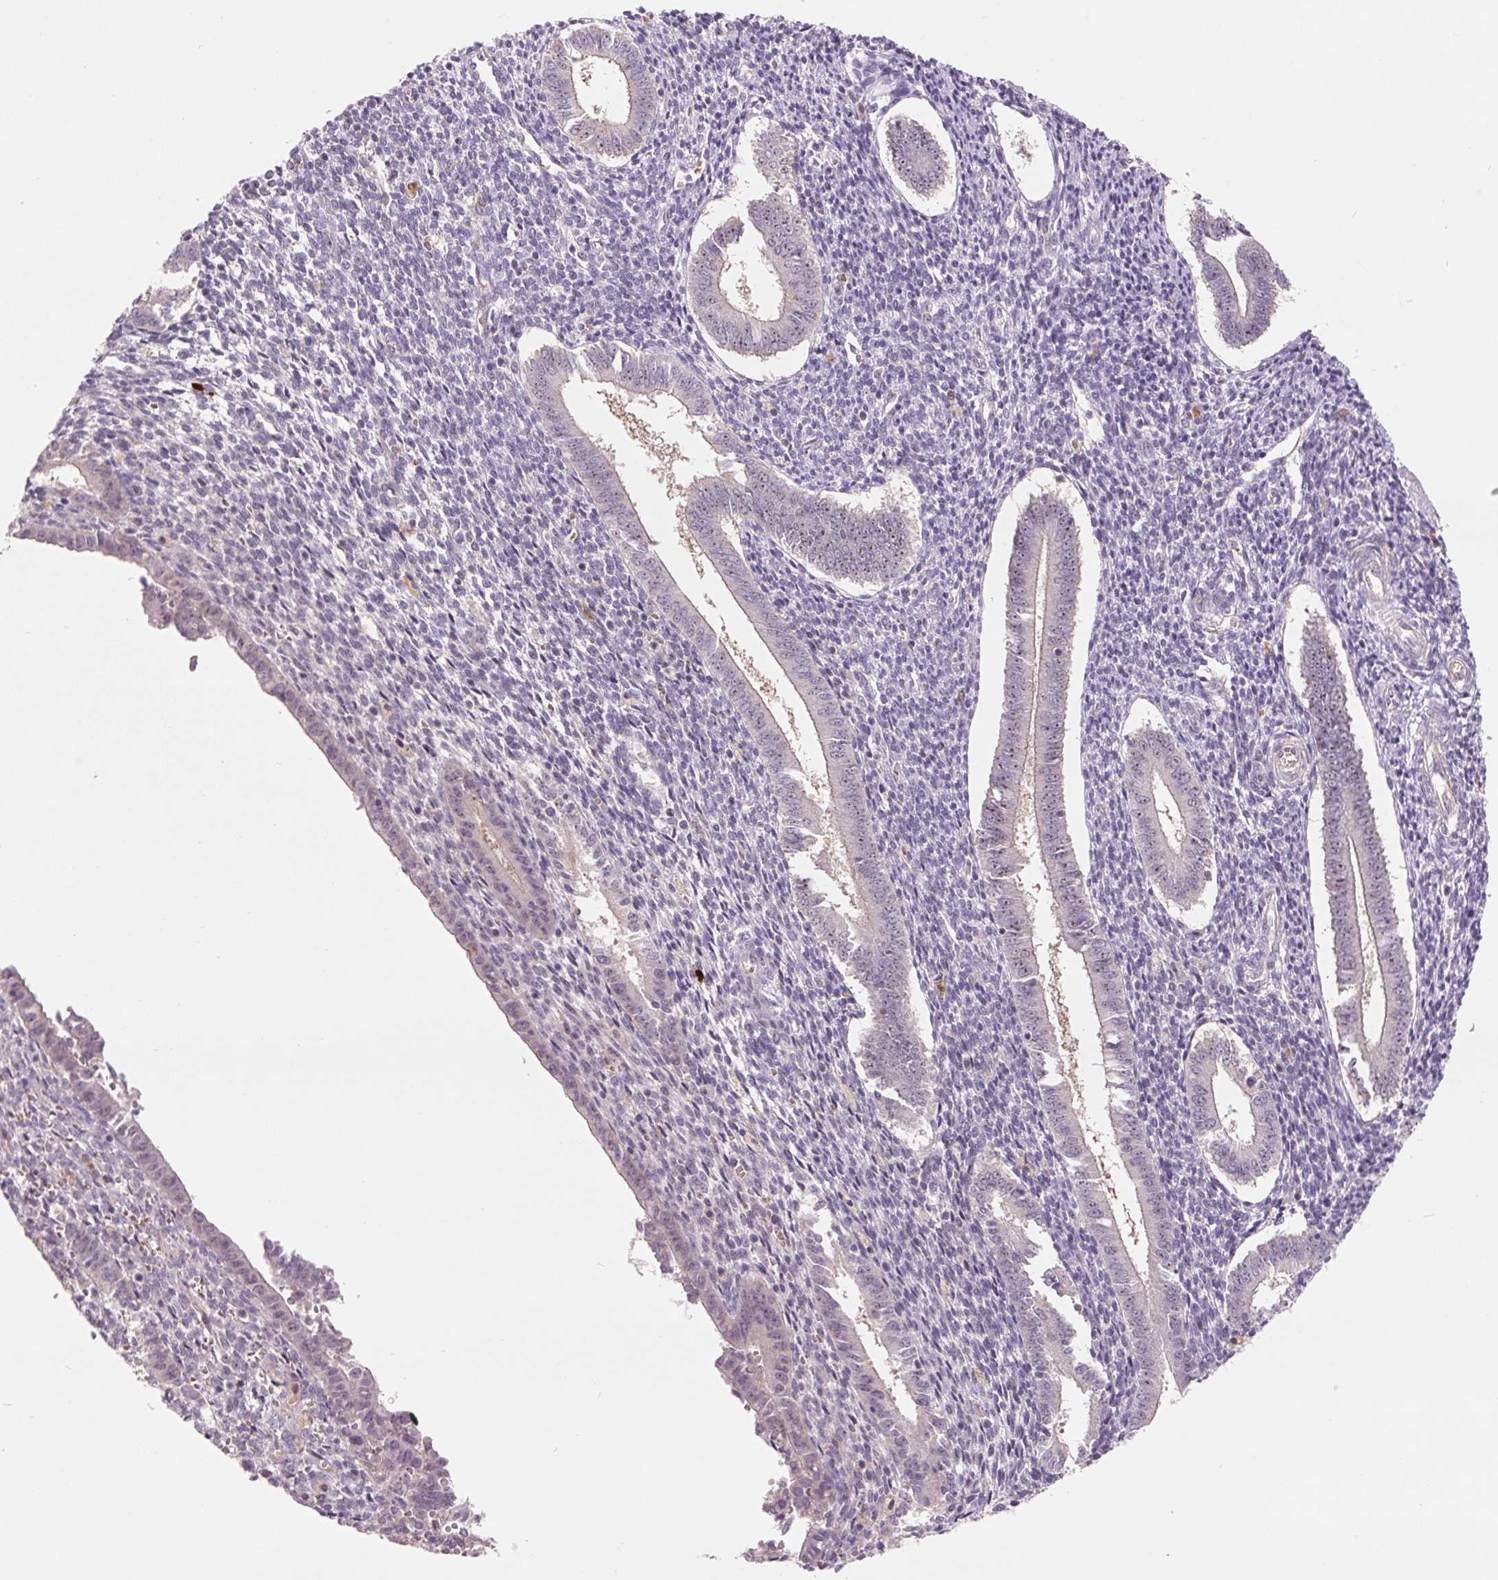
{"staining": {"intensity": "negative", "quantity": "none", "location": "none"}, "tissue": "endometrium", "cell_type": "Cells in endometrial stroma", "image_type": "normal", "snomed": [{"axis": "morphology", "description": "Normal tissue, NOS"}, {"axis": "topography", "description": "Endometrium"}], "caption": "Immunohistochemistry photomicrograph of normal endometrium: human endometrium stained with DAB reveals no significant protein expression in cells in endometrial stroma.", "gene": "RANBP3L", "patient": {"sex": "female", "age": 25}}